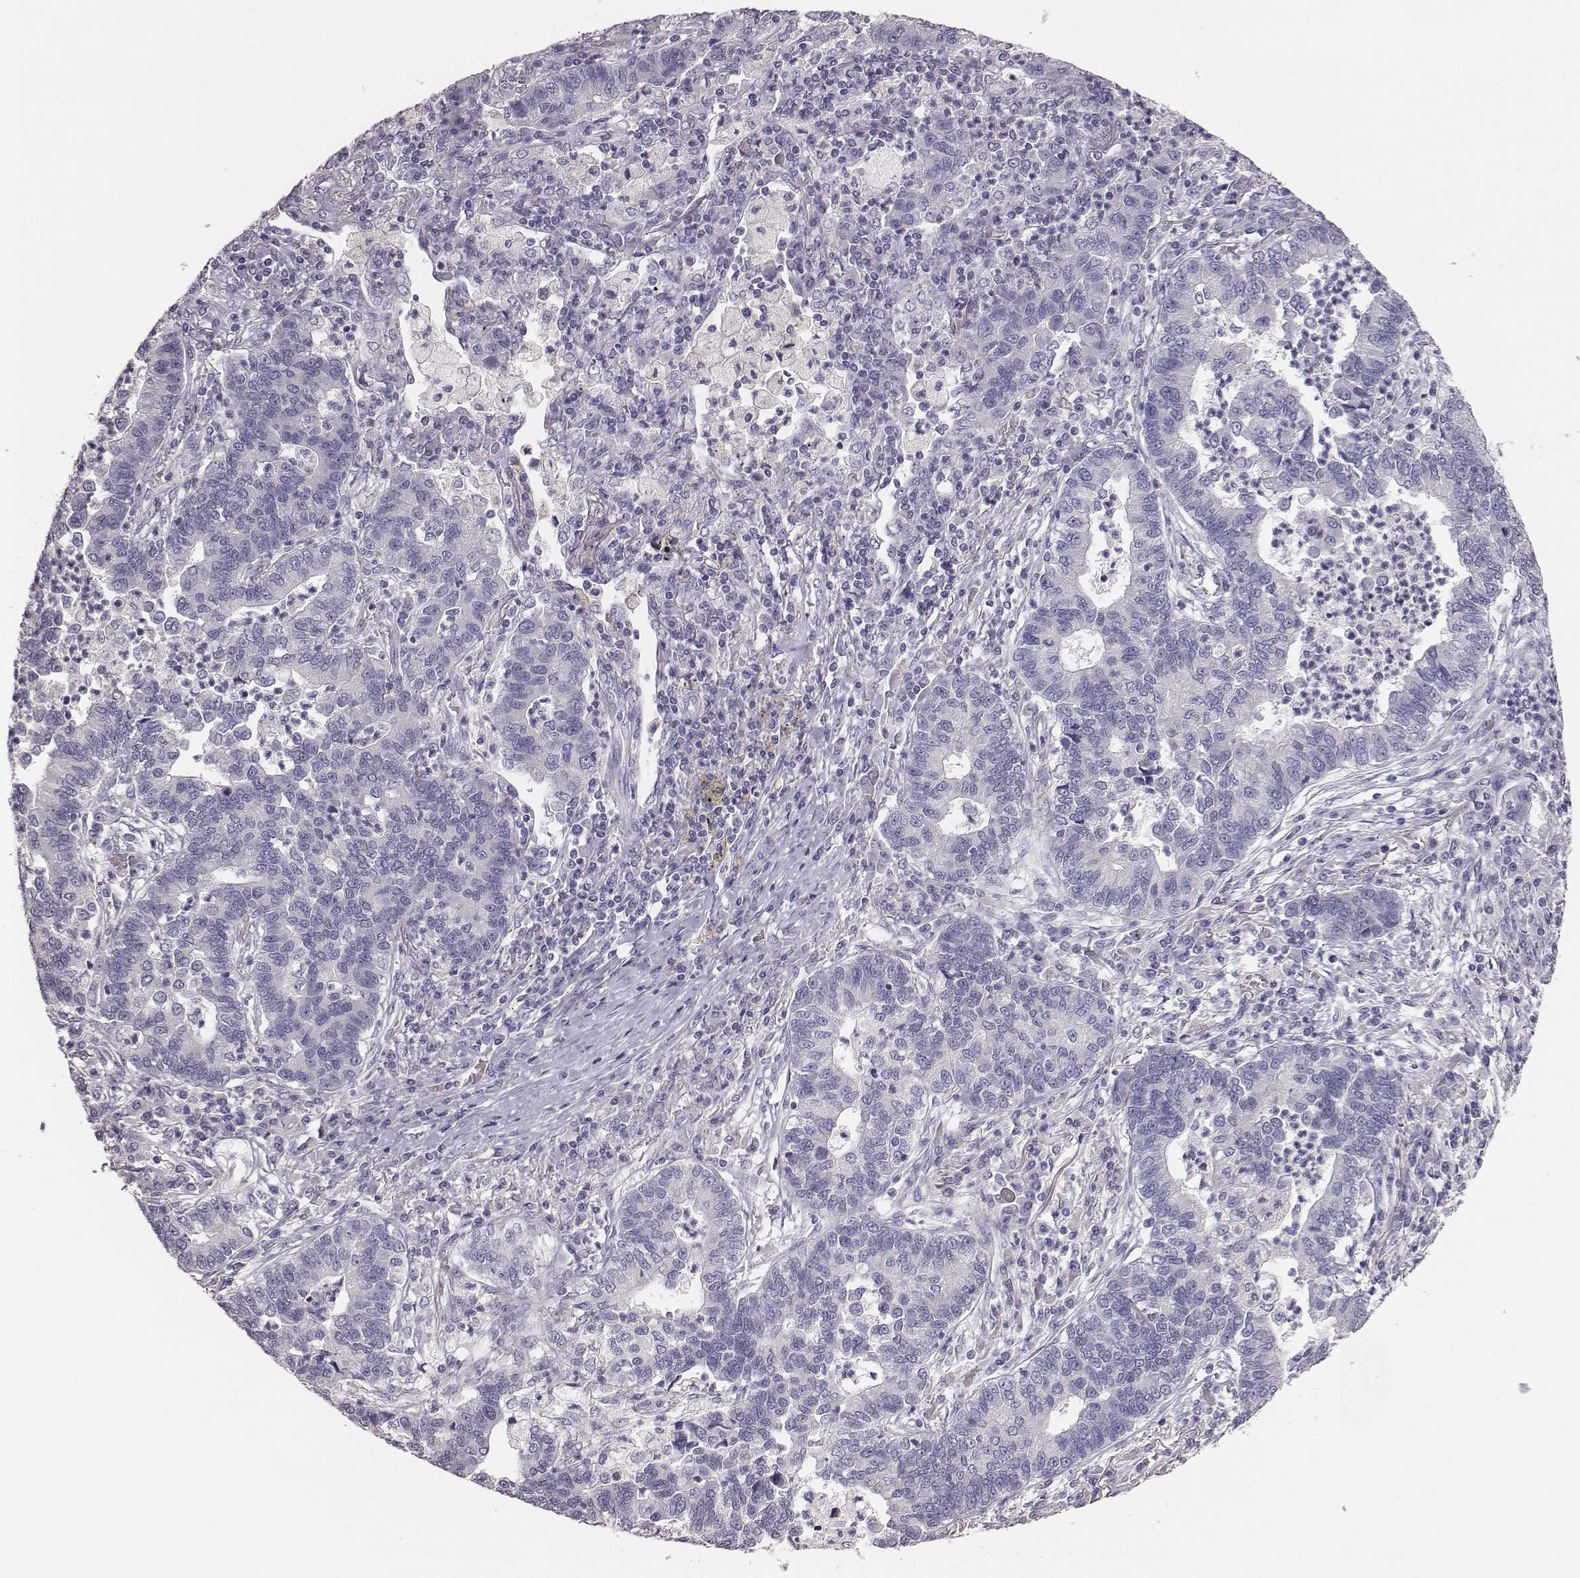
{"staining": {"intensity": "negative", "quantity": "none", "location": "none"}, "tissue": "lung cancer", "cell_type": "Tumor cells", "image_type": "cancer", "snomed": [{"axis": "morphology", "description": "Adenocarcinoma, NOS"}, {"axis": "topography", "description": "Lung"}], "caption": "Human adenocarcinoma (lung) stained for a protein using immunohistochemistry (IHC) displays no positivity in tumor cells.", "gene": "MYH6", "patient": {"sex": "female", "age": 57}}